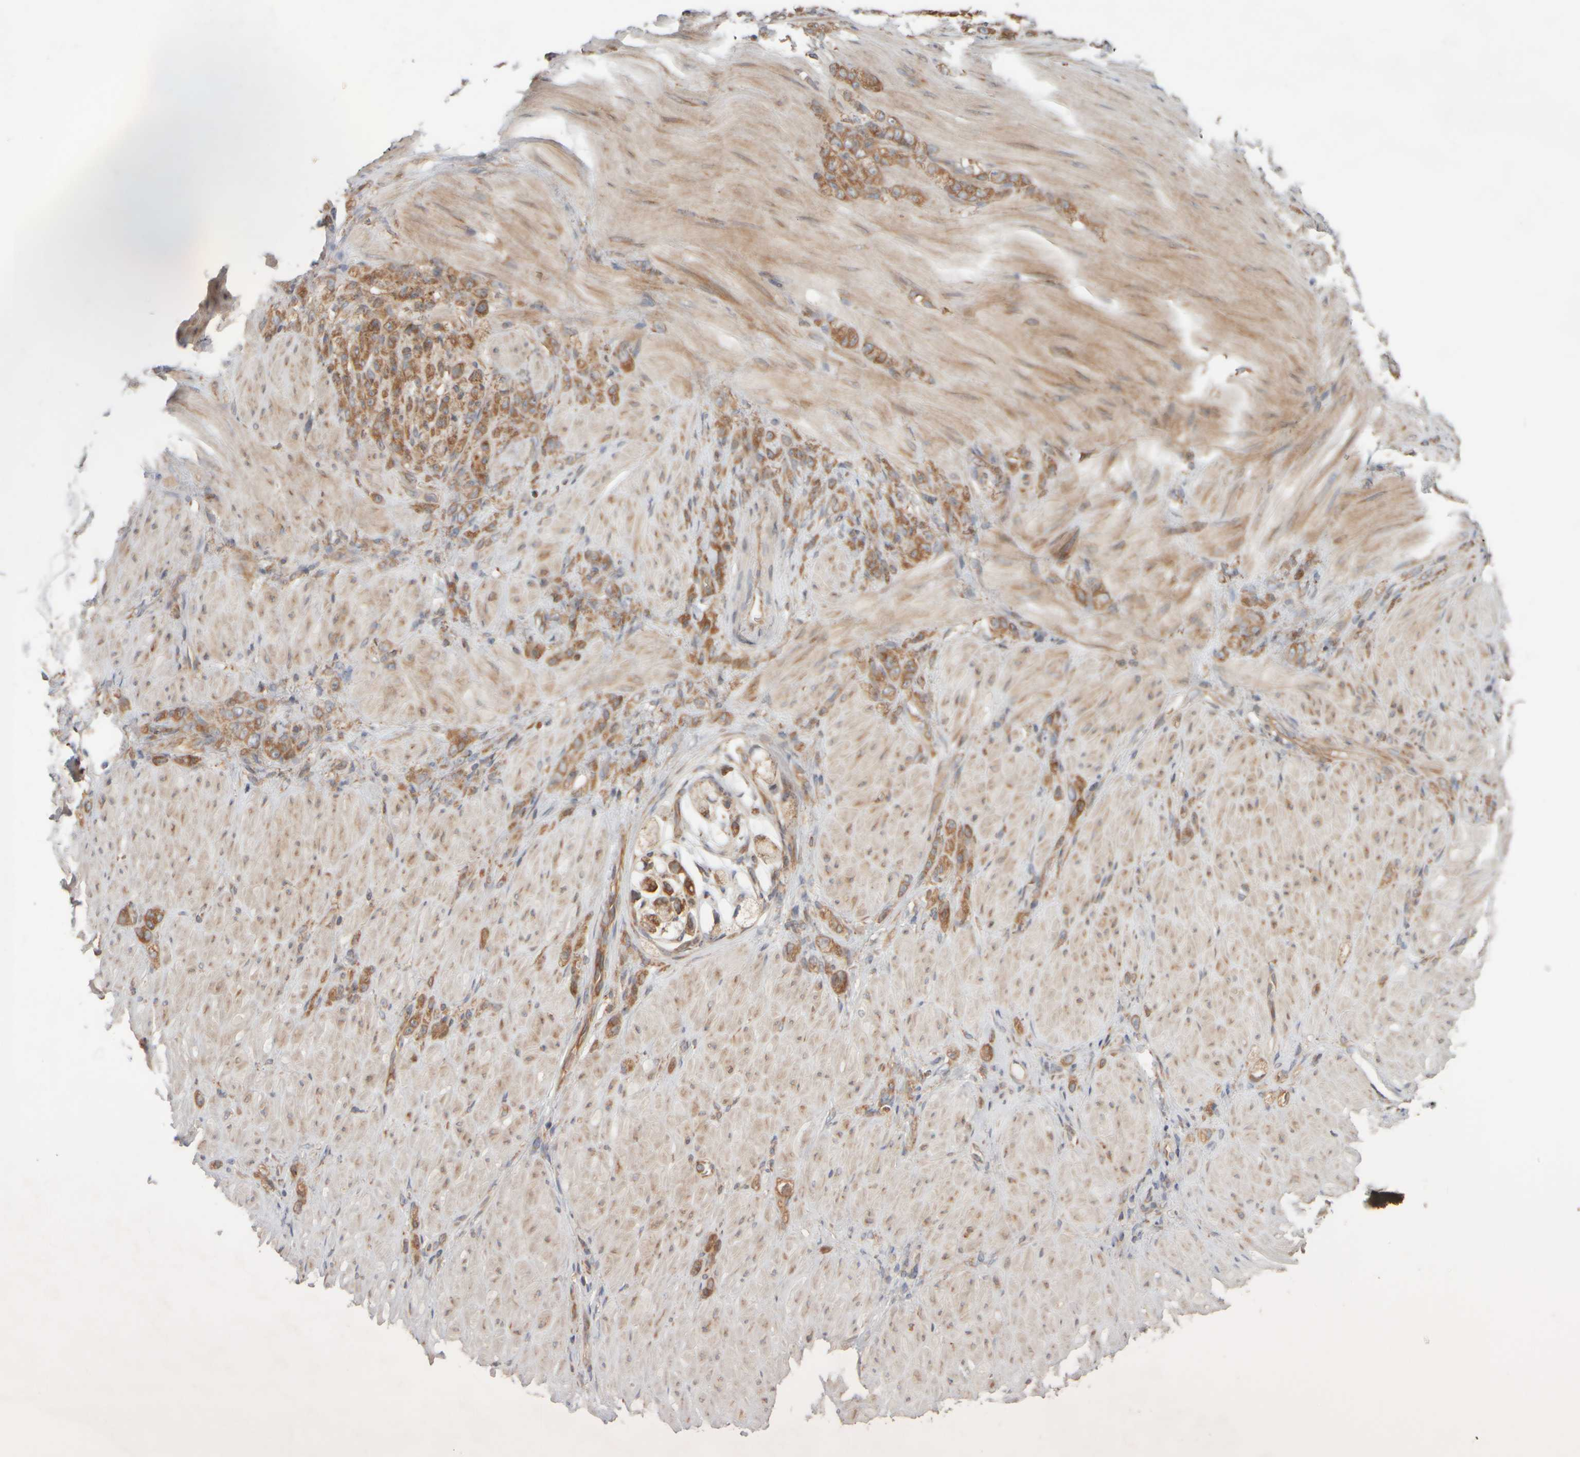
{"staining": {"intensity": "moderate", "quantity": ">75%", "location": "cytoplasmic/membranous"}, "tissue": "stomach cancer", "cell_type": "Tumor cells", "image_type": "cancer", "snomed": [{"axis": "morphology", "description": "Normal tissue, NOS"}, {"axis": "morphology", "description": "Adenocarcinoma, NOS"}, {"axis": "topography", "description": "Stomach"}], "caption": "DAB immunohistochemical staining of adenocarcinoma (stomach) exhibits moderate cytoplasmic/membranous protein expression in about >75% of tumor cells.", "gene": "EIF2B3", "patient": {"sex": "male", "age": 82}}